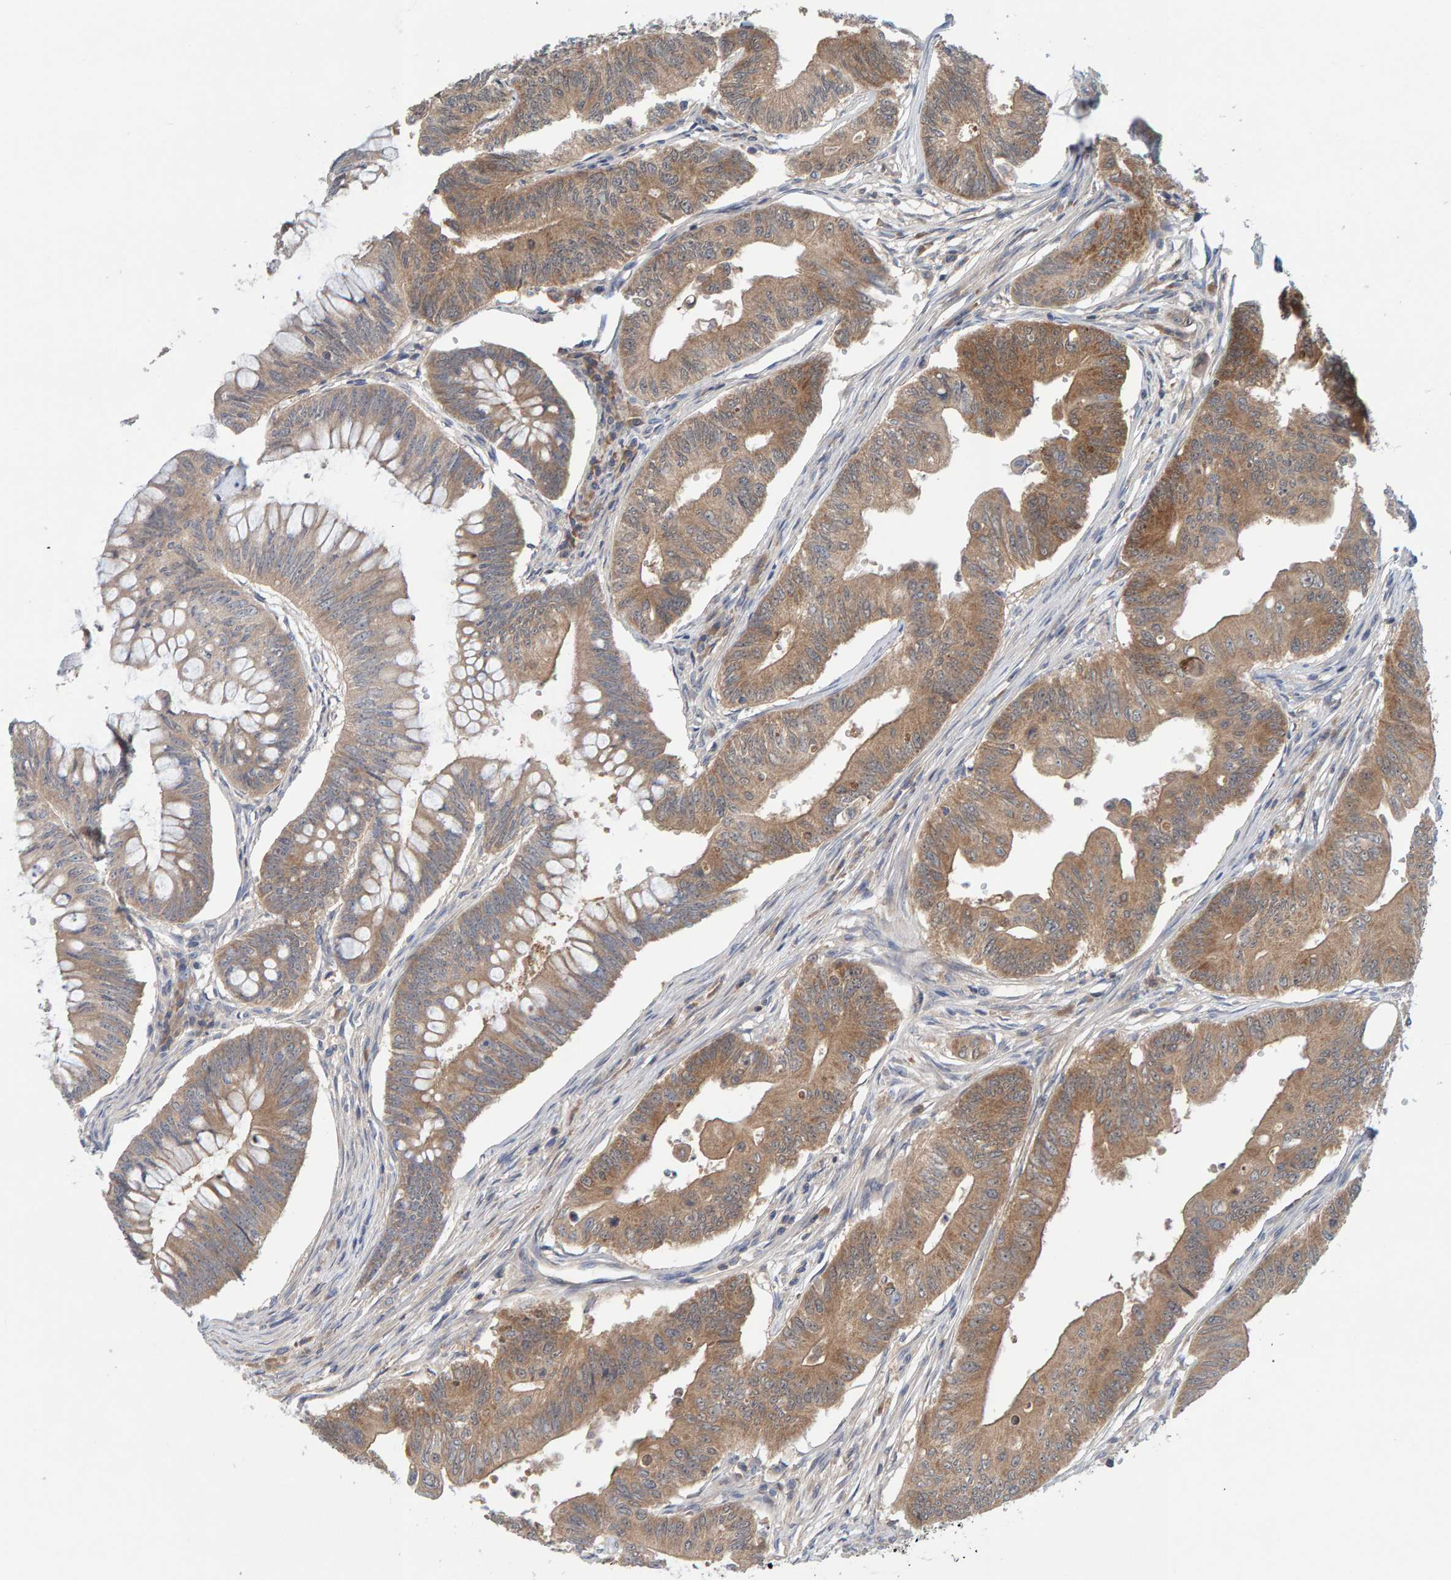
{"staining": {"intensity": "moderate", "quantity": ">75%", "location": "cytoplasmic/membranous"}, "tissue": "colorectal cancer", "cell_type": "Tumor cells", "image_type": "cancer", "snomed": [{"axis": "morphology", "description": "Adenoma, NOS"}, {"axis": "morphology", "description": "Adenocarcinoma, NOS"}, {"axis": "topography", "description": "Colon"}], "caption": "Adenocarcinoma (colorectal) stained with immunohistochemistry (IHC) demonstrates moderate cytoplasmic/membranous positivity in about >75% of tumor cells.", "gene": "TATDN1", "patient": {"sex": "male", "age": 79}}